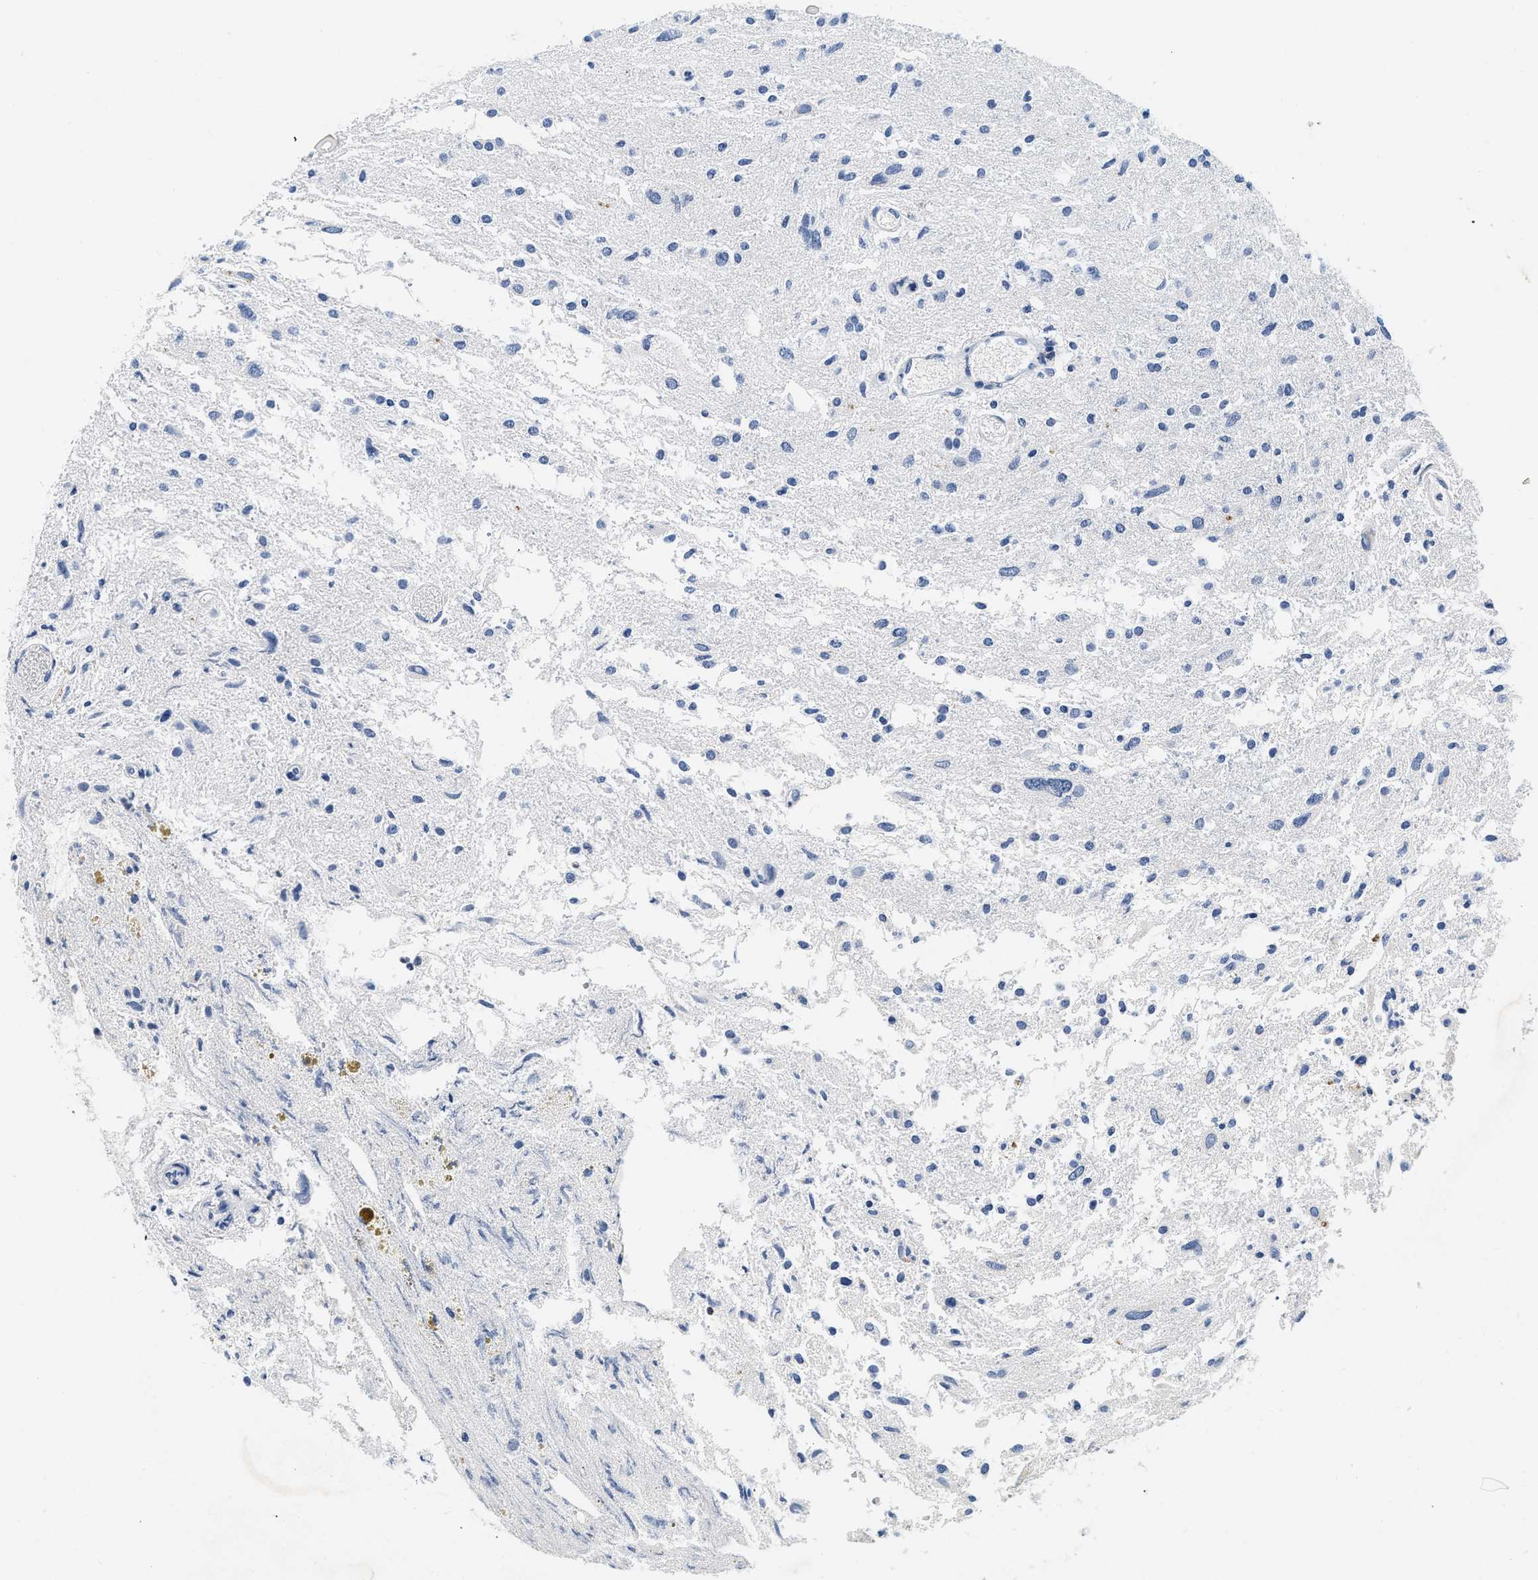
{"staining": {"intensity": "negative", "quantity": "none", "location": "none"}, "tissue": "glioma", "cell_type": "Tumor cells", "image_type": "cancer", "snomed": [{"axis": "morphology", "description": "Glioma, malignant, High grade"}, {"axis": "topography", "description": "Brain"}], "caption": "Tumor cells are negative for protein expression in human glioma.", "gene": "PDP1", "patient": {"sex": "female", "age": 59}}